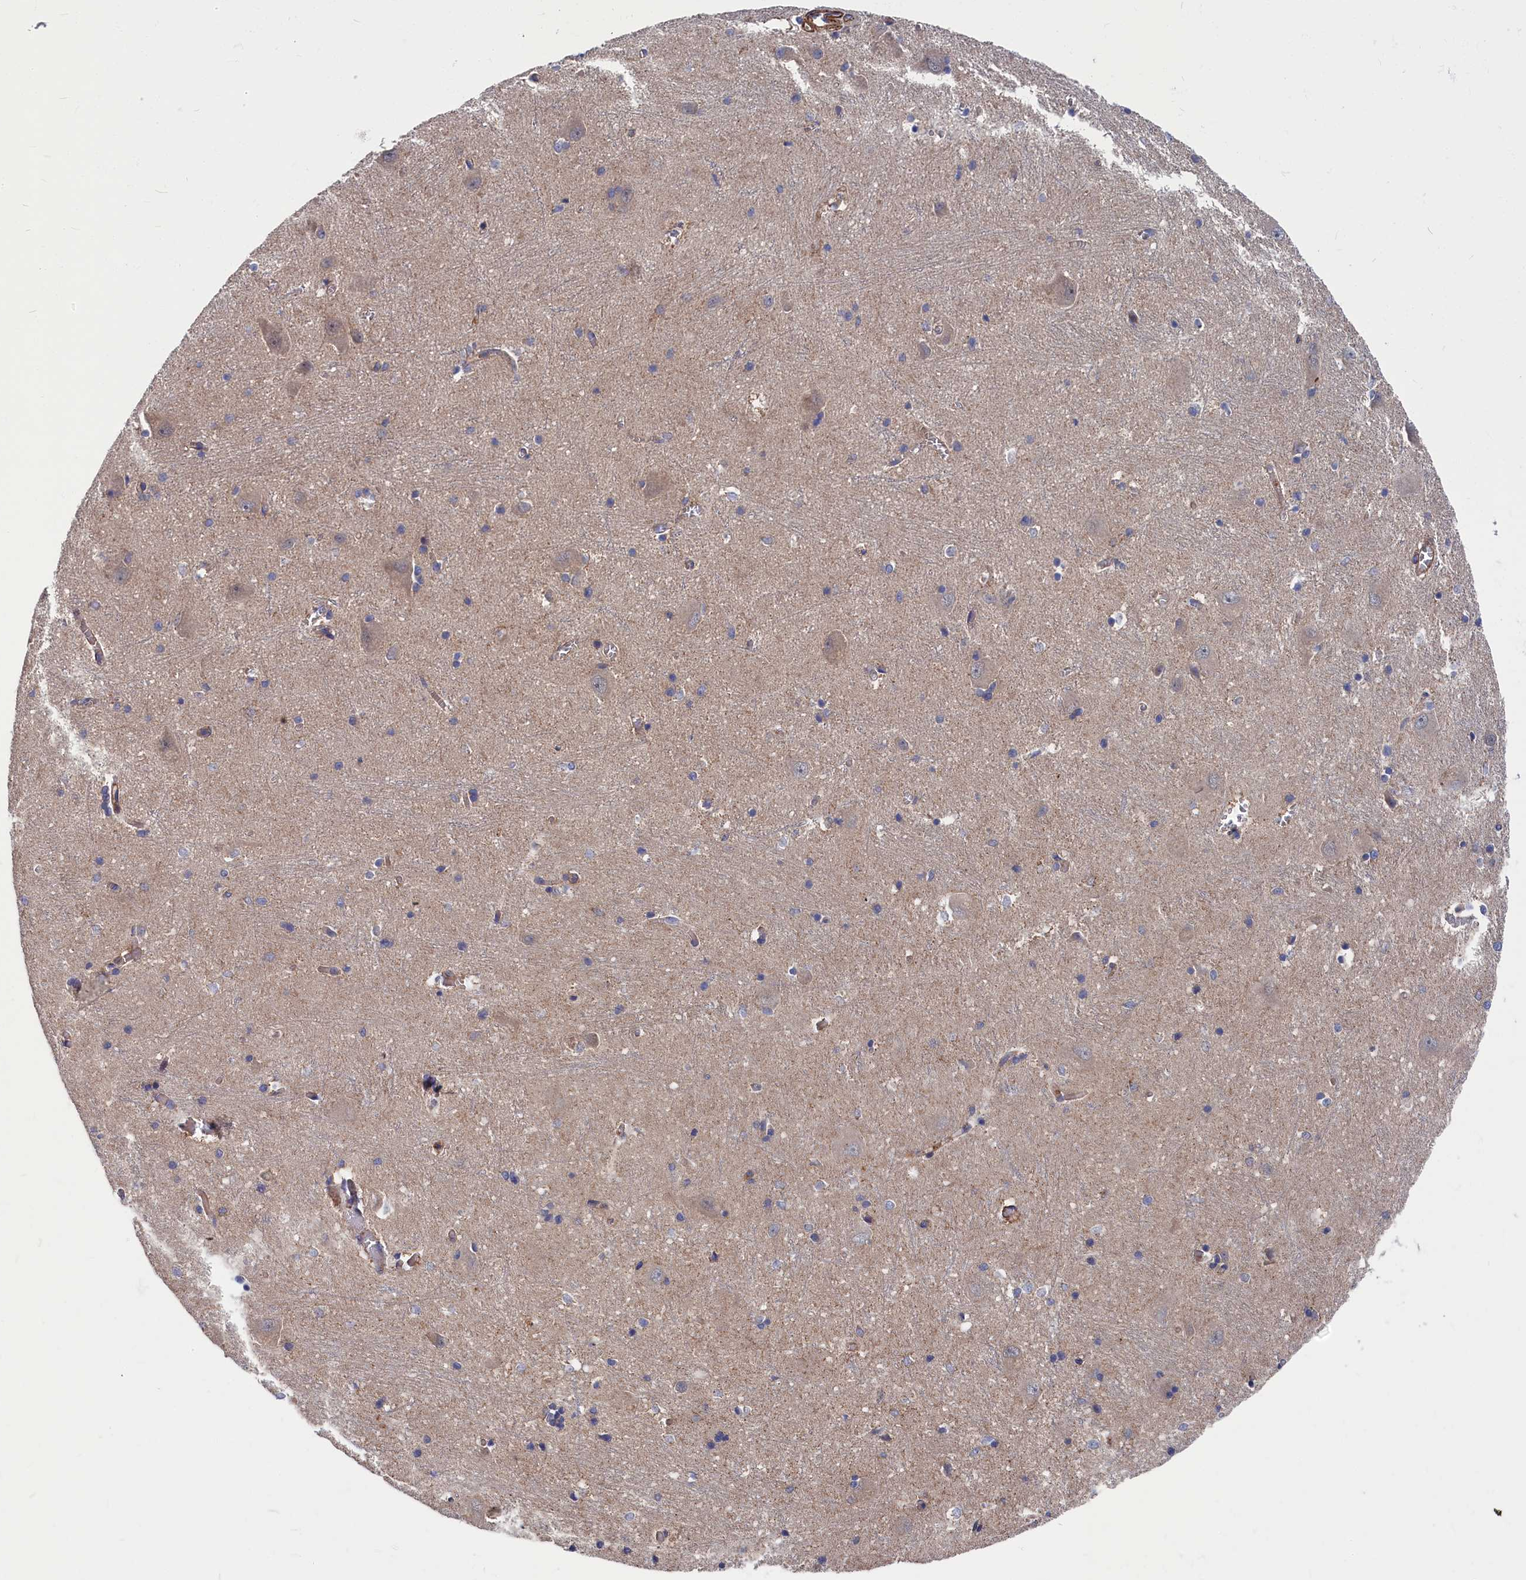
{"staining": {"intensity": "weak", "quantity": "<25%", "location": "cytoplasmic/membranous"}, "tissue": "caudate", "cell_type": "Glial cells", "image_type": "normal", "snomed": [{"axis": "morphology", "description": "Normal tissue, NOS"}, {"axis": "topography", "description": "Lateral ventricle wall"}], "caption": "Human caudate stained for a protein using immunohistochemistry (IHC) demonstrates no positivity in glial cells.", "gene": "LDHD", "patient": {"sex": "male", "age": 37}}